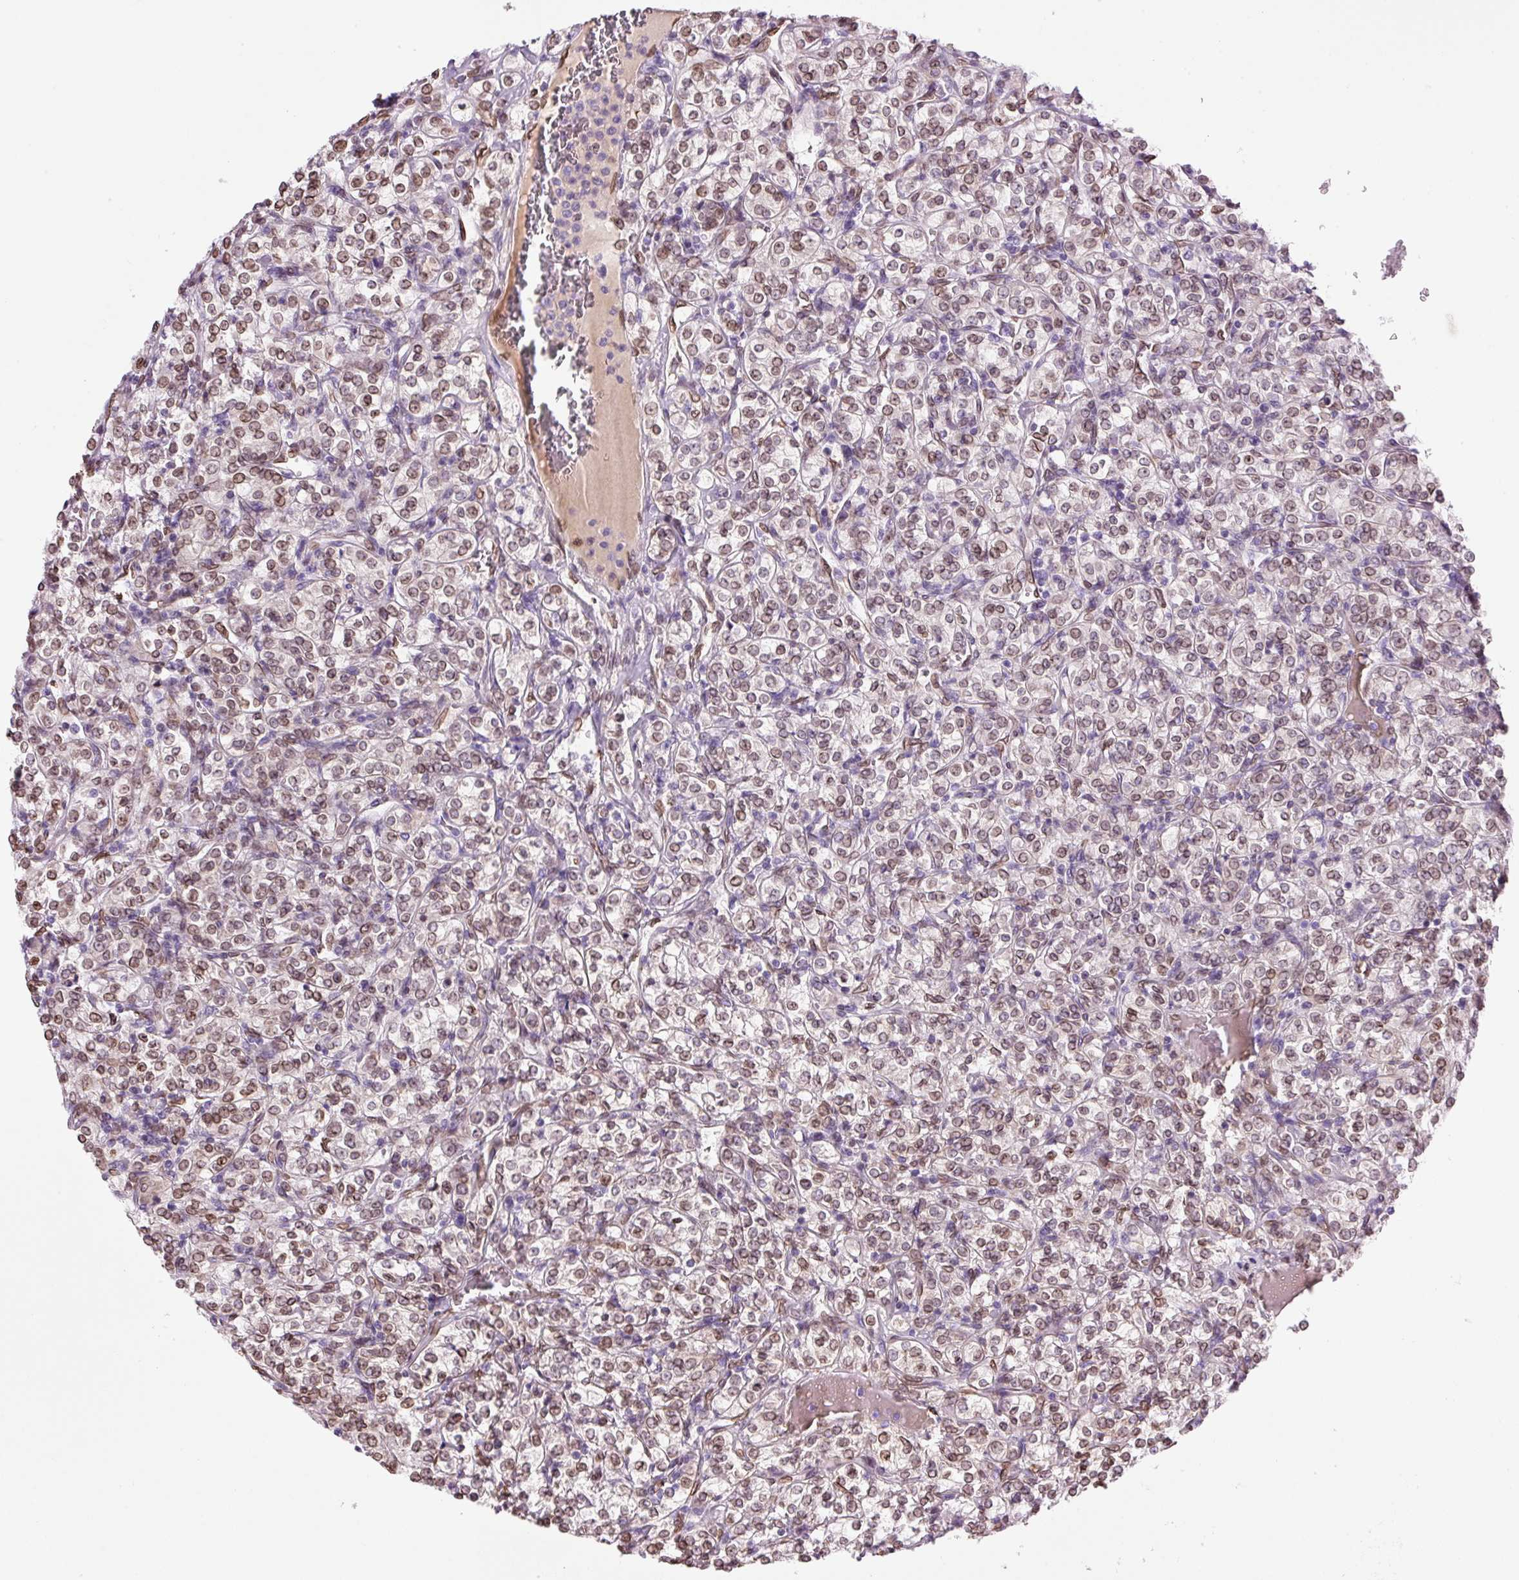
{"staining": {"intensity": "moderate", "quantity": ">75%", "location": "cytoplasmic/membranous,nuclear"}, "tissue": "renal cancer", "cell_type": "Tumor cells", "image_type": "cancer", "snomed": [{"axis": "morphology", "description": "Adenocarcinoma, NOS"}, {"axis": "topography", "description": "Kidney"}], "caption": "This photomicrograph demonstrates renal cancer stained with immunohistochemistry (IHC) to label a protein in brown. The cytoplasmic/membranous and nuclear of tumor cells show moderate positivity for the protein. Nuclei are counter-stained blue.", "gene": "ZNF224", "patient": {"sex": "male", "age": 77}}